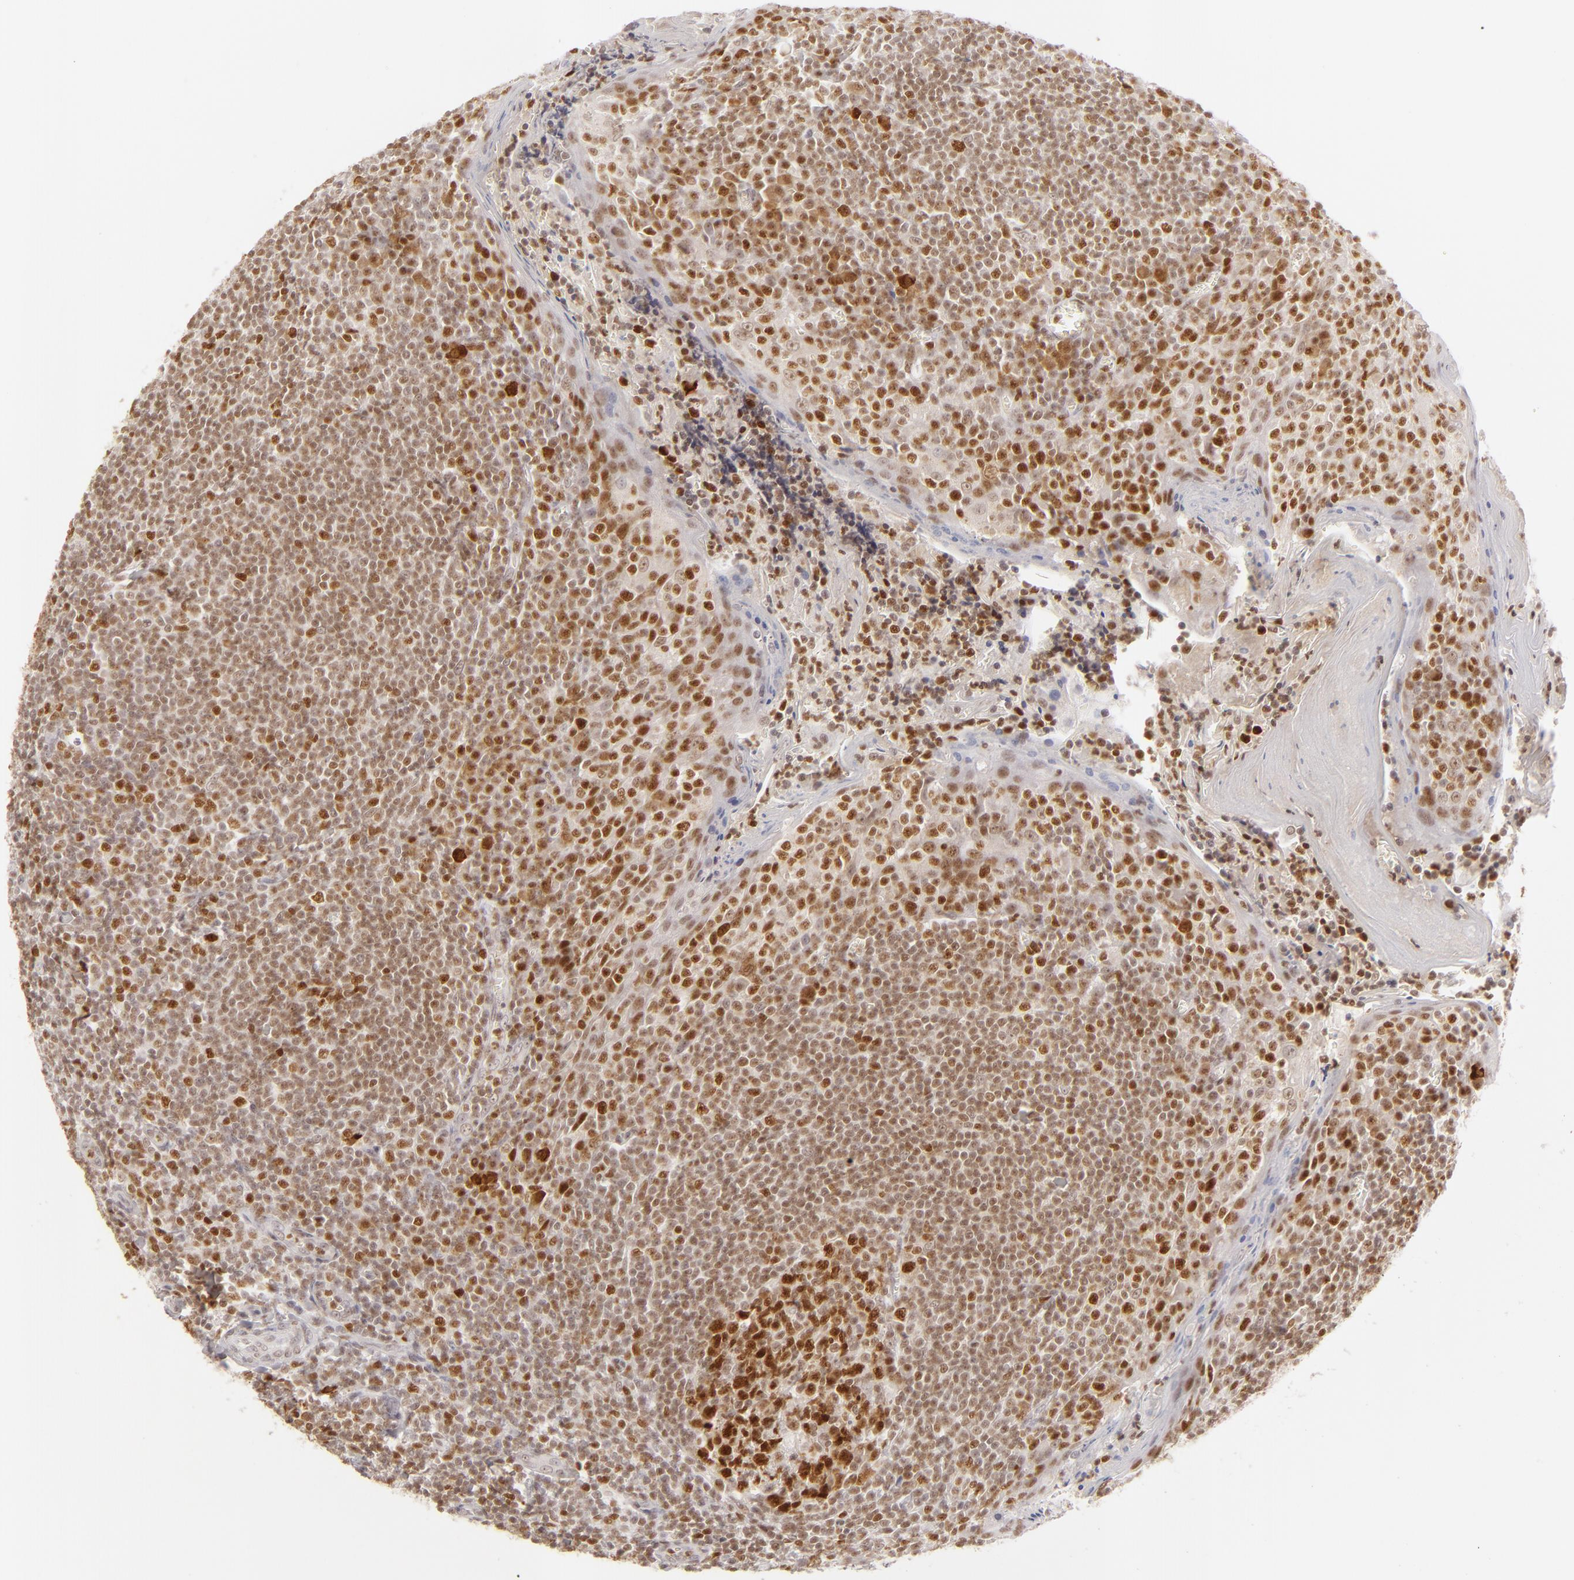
{"staining": {"intensity": "strong", "quantity": ">75%", "location": "nuclear"}, "tissue": "tonsil", "cell_type": "Germinal center cells", "image_type": "normal", "snomed": [{"axis": "morphology", "description": "Normal tissue, NOS"}, {"axis": "topography", "description": "Tonsil"}], "caption": "Protein analysis of normal tonsil shows strong nuclear positivity in about >75% of germinal center cells.", "gene": "FEN1", "patient": {"sex": "male", "age": 31}}